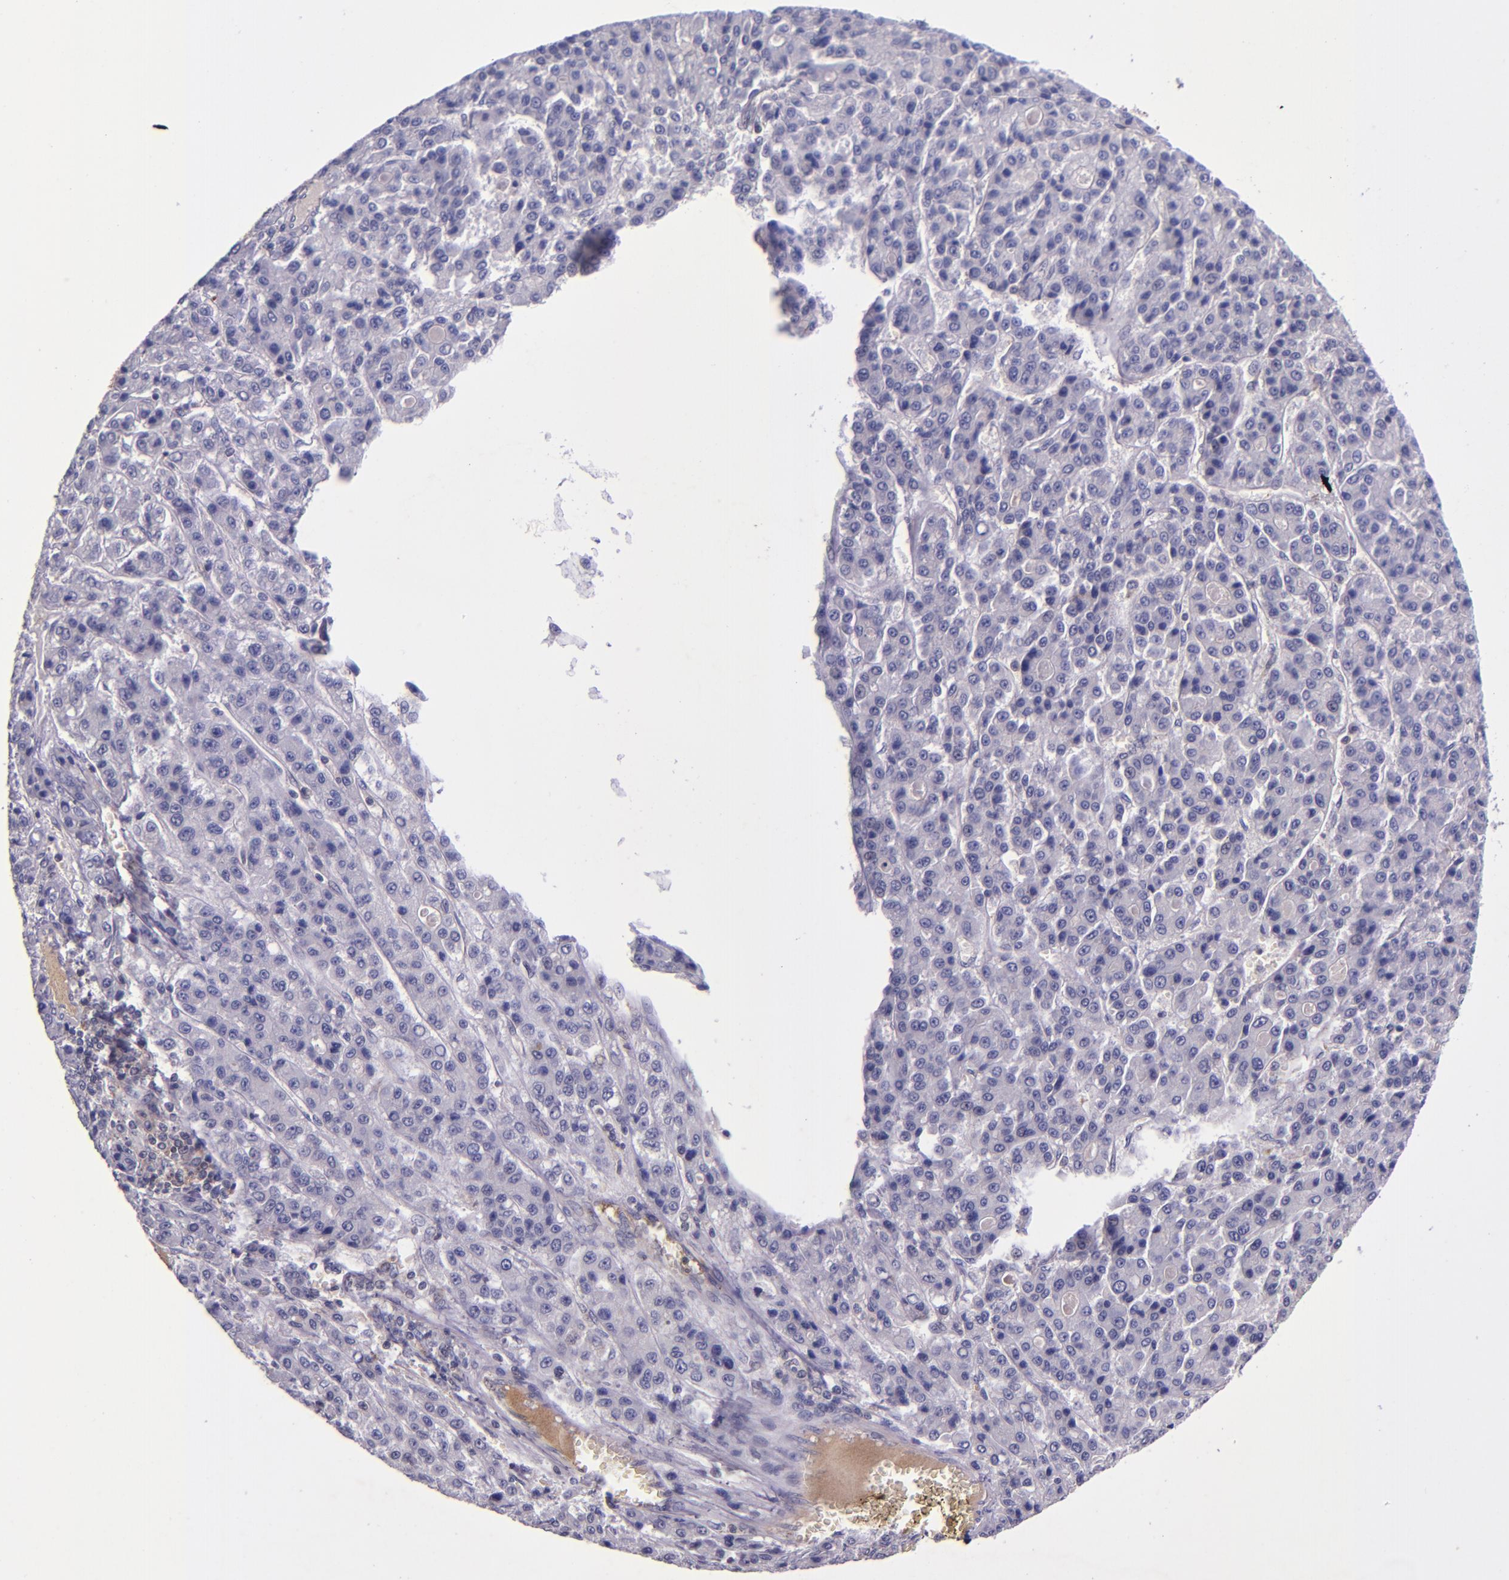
{"staining": {"intensity": "negative", "quantity": "none", "location": "none"}, "tissue": "liver cancer", "cell_type": "Tumor cells", "image_type": "cancer", "snomed": [{"axis": "morphology", "description": "Carcinoma, Hepatocellular, NOS"}, {"axis": "topography", "description": "Liver"}], "caption": "Hepatocellular carcinoma (liver) stained for a protein using immunohistochemistry (IHC) shows no positivity tumor cells.", "gene": "MGMT", "patient": {"sex": "male", "age": 70}}